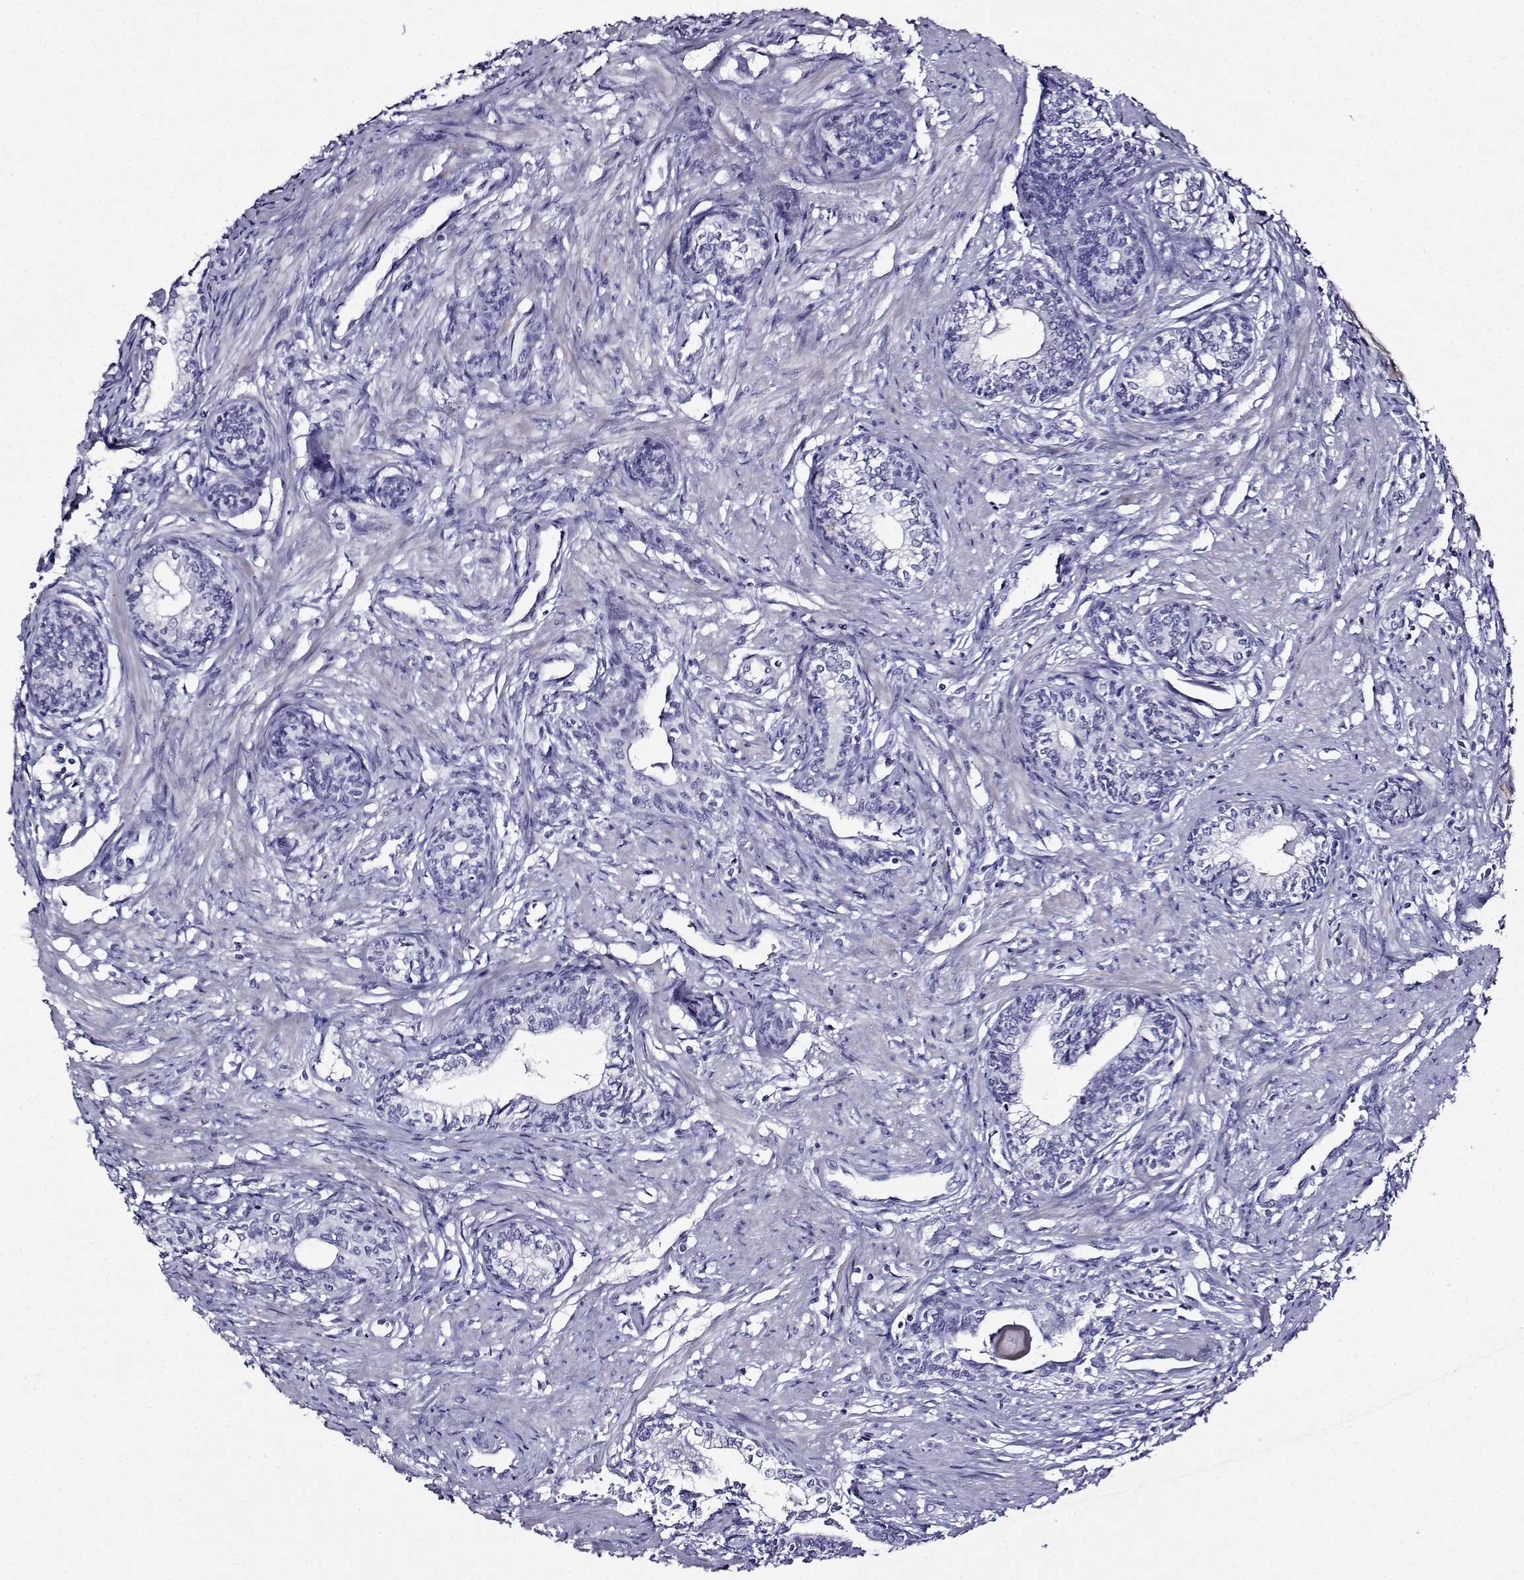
{"staining": {"intensity": "negative", "quantity": "none", "location": "none"}, "tissue": "prostate", "cell_type": "Glandular cells", "image_type": "normal", "snomed": [{"axis": "morphology", "description": "Normal tissue, NOS"}, {"axis": "topography", "description": "Prostate"}], "caption": "The image demonstrates no significant staining in glandular cells of prostate.", "gene": "FBXO24", "patient": {"sex": "male", "age": 60}}